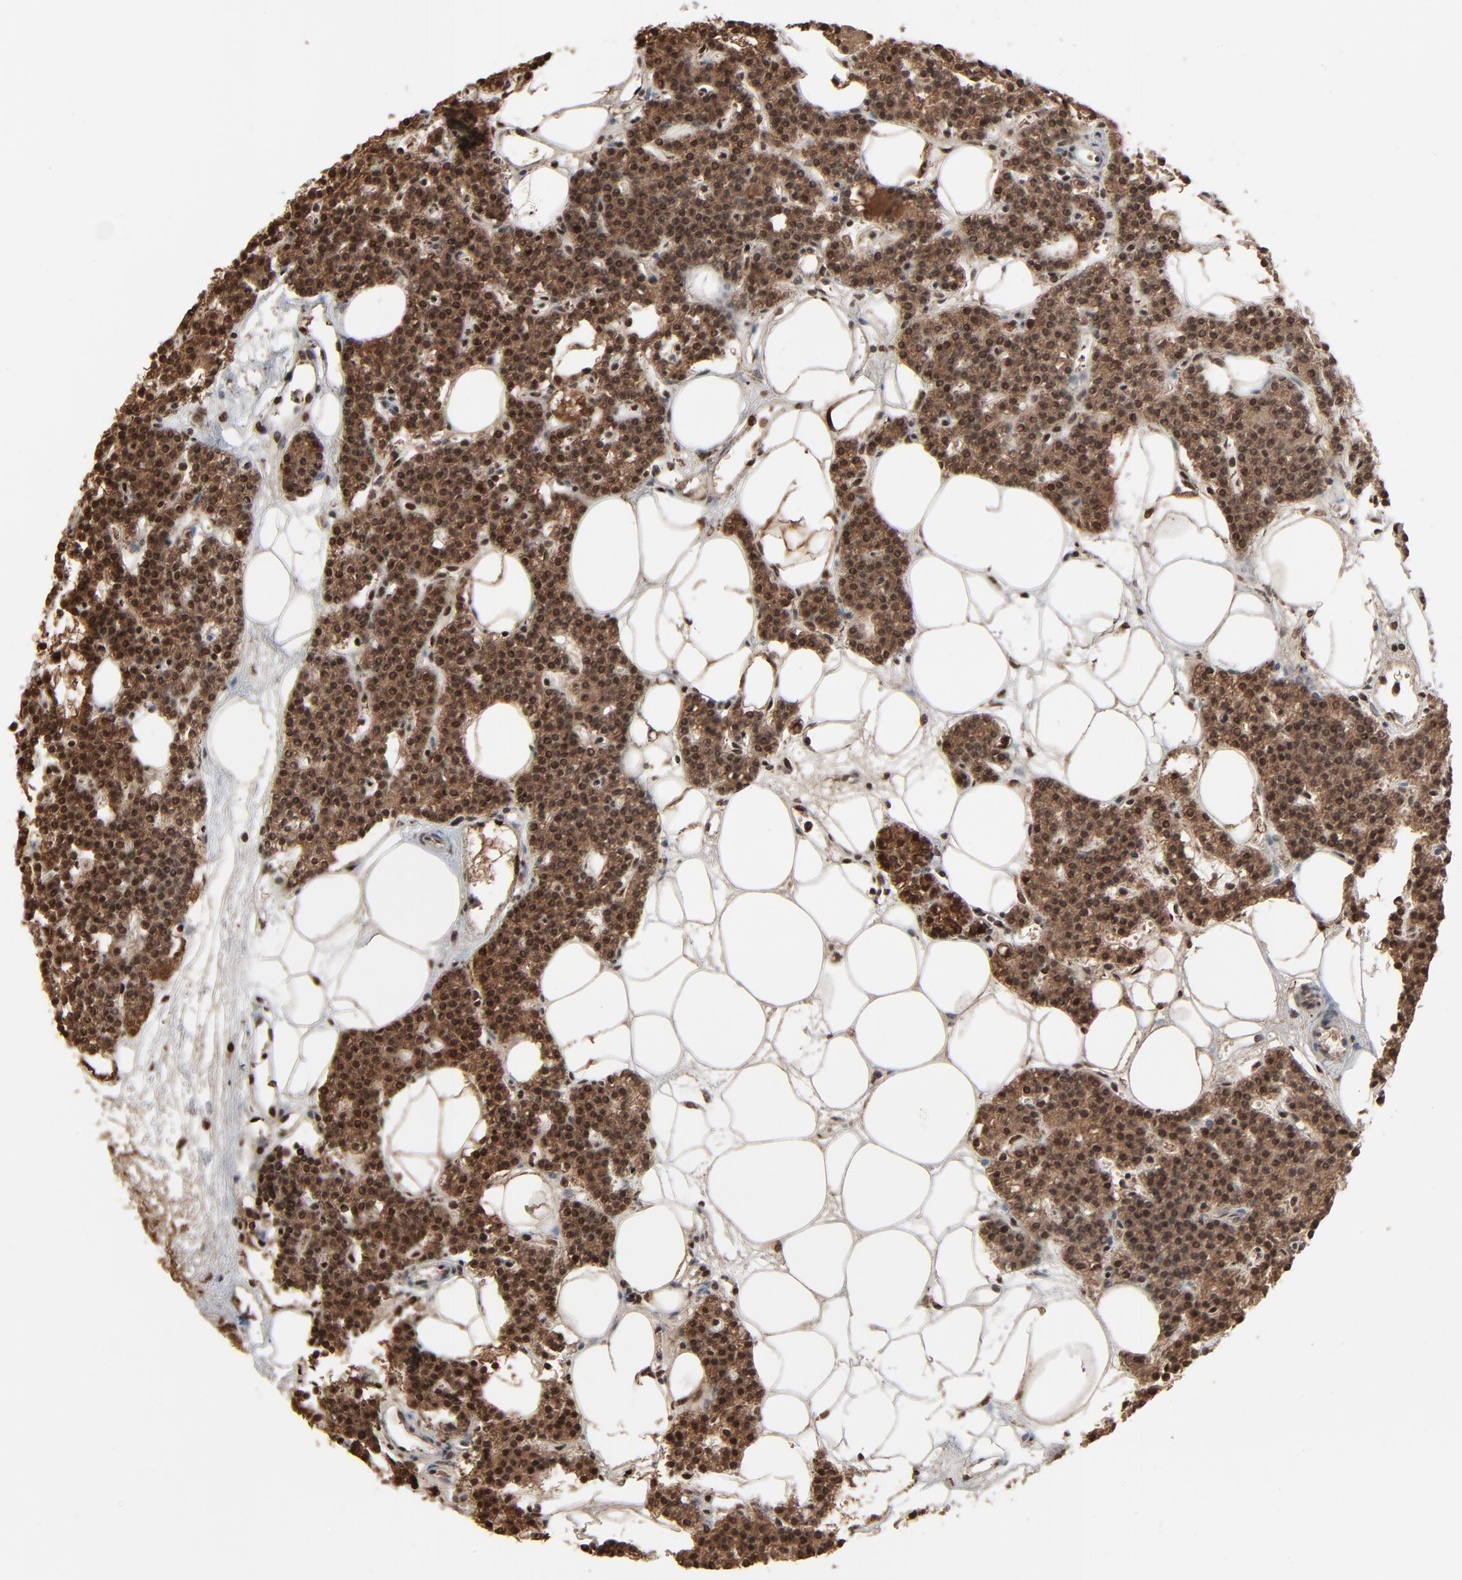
{"staining": {"intensity": "strong", "quantity": ">75%", "location": "cytoplasmic/membranous,nuclear"}, "tissue": "parathyroid gland", "cell_type": "Glandular cells", "image_type": "normal", "snomed": [{"axis": "morphology", "description": "Normal tissue, NOS"}, {"axis": "topography", "description": "Parathyroid gland"}], "caption": "The micrograph displays staining of normal parathyroid gland, revealing strong cytoplasmic/membranous,nuclear protein staining (brown color) within glandular cells. (DAB IHC, brown staining for protein, blue staining for nuclei).", "gene": "RPS6KA3", "patient": {"sex": "male", "age": 24}}